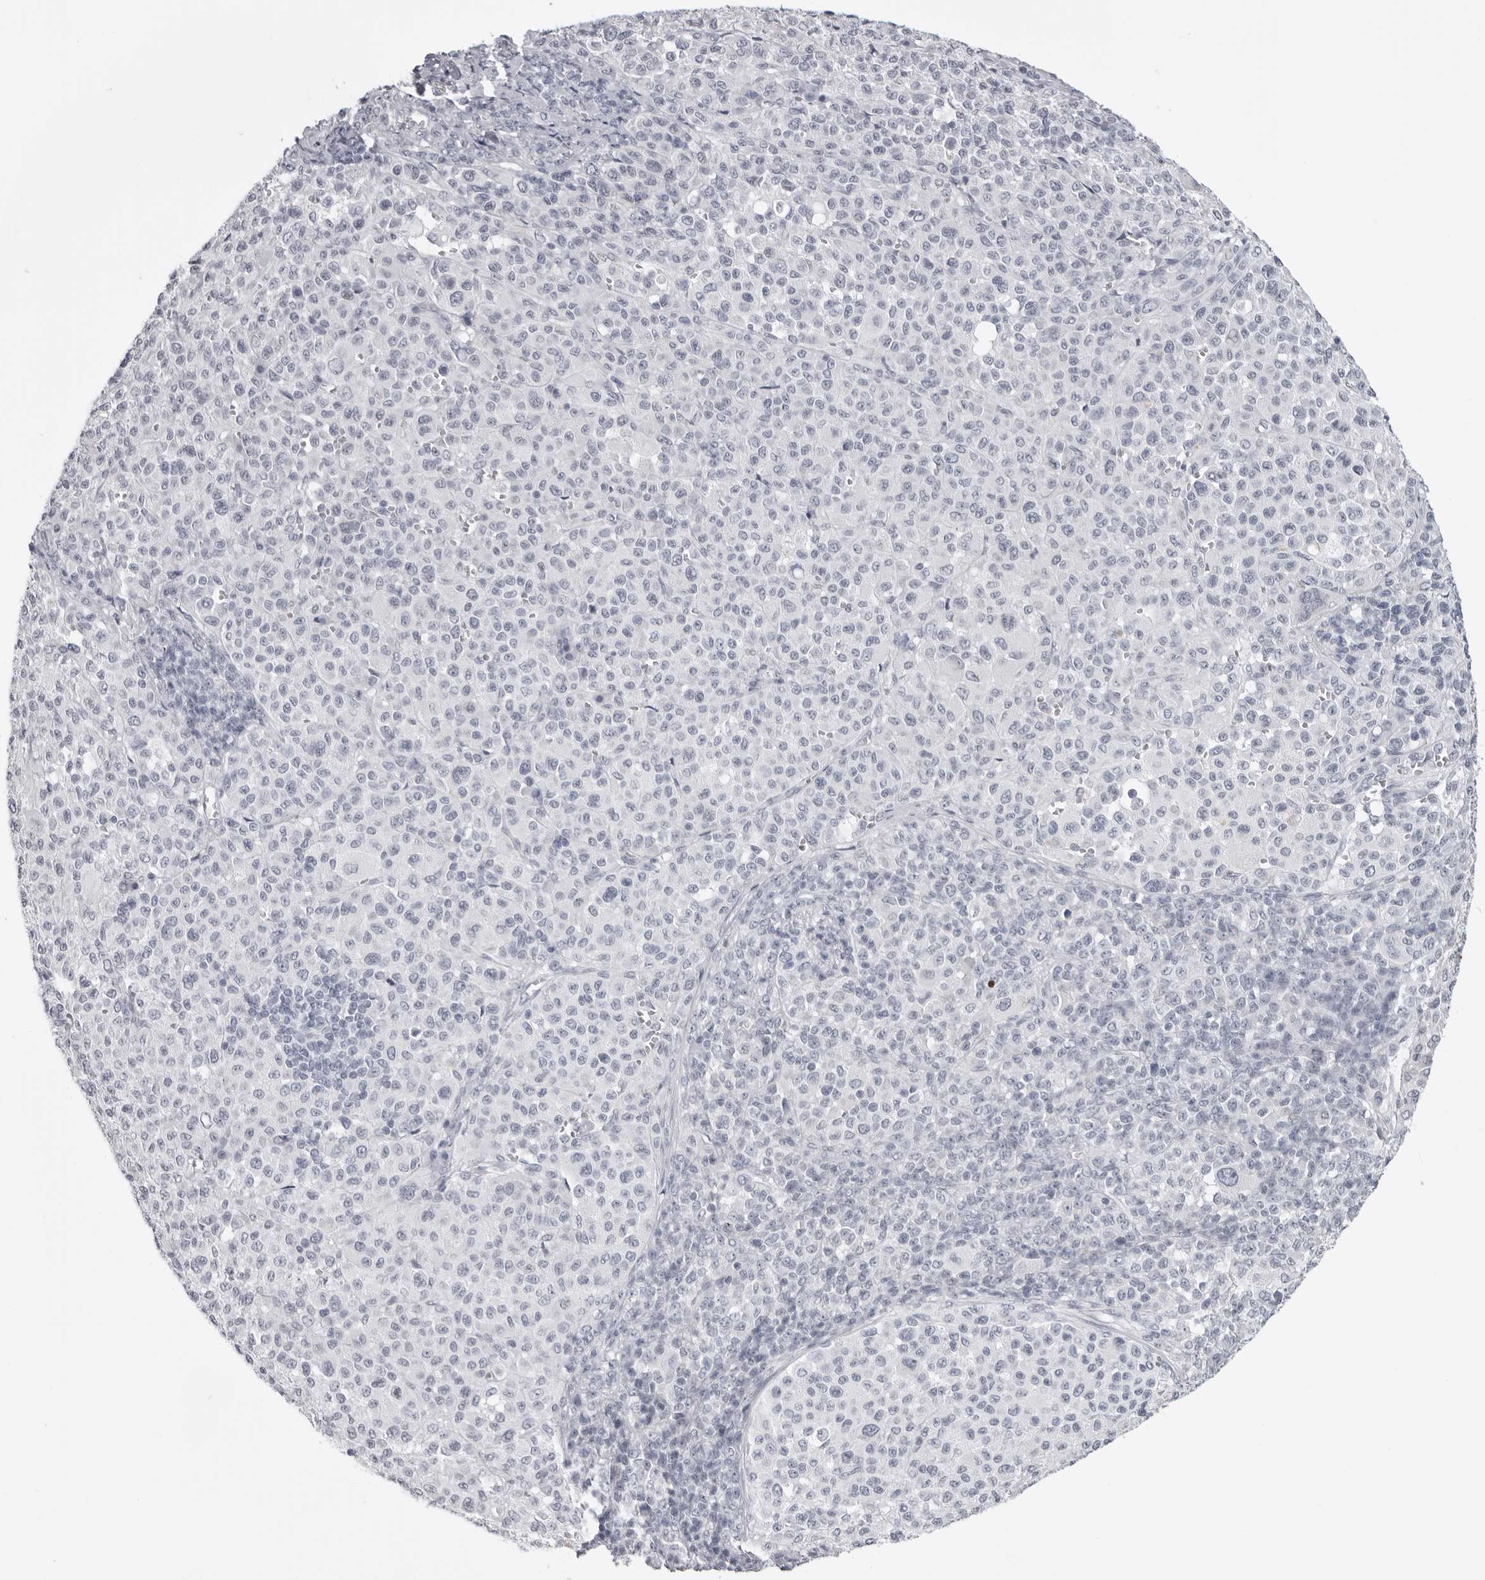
{"staining": {"intensity": "negative", "quantity": "none", "location": "none"}, "tissue": "melanoma", "cell_type": "Tumor cells", "image_type": "cancer", "snomed": [{"axis": "morphology", "description": "Malignant melanoma, Metastatic site"}, {"axis": "topography", "description": "Skin"}], "caption": "Immunohistochemistry (IHC) image of human malignant melanoma (metastatic site) stained for a protein (brown), which demonstrates no staining in tumor cells.", "gene": "DNALI1", "patient": {"sex": "female", "age": 74}}